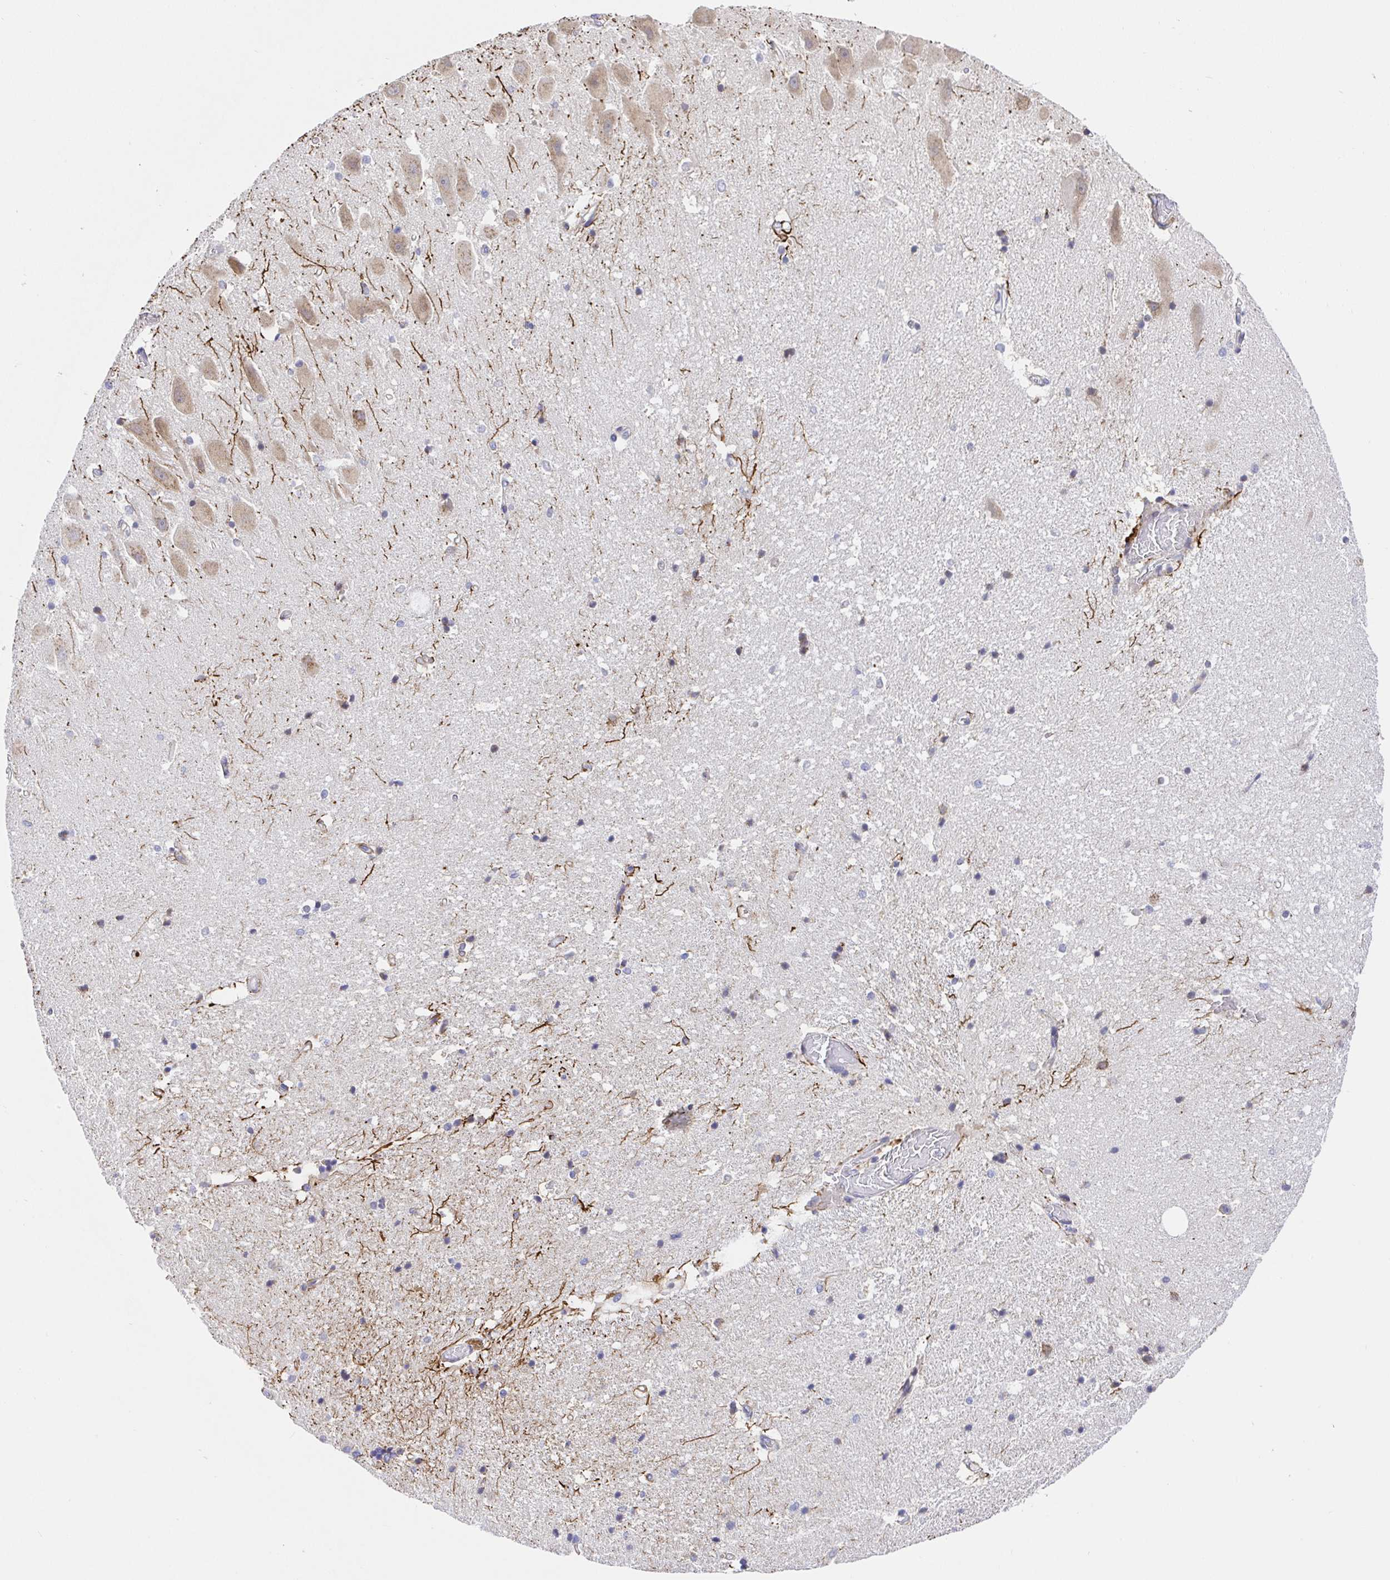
{"staining": {"intensity": "weak", "quantity": "<25%", "location": "cytoplasmic/membranous"}, "tissue": "hippocampus", "cell_type": "Glial cells", "image_type": "normal", "snomed": [{"axis": "morphology", "description": "Normal tissue, NOS"}, {"axis": "topography", "description": "Hippocampus"}], "caption": "Hippocampus stained for a protein using immunohistochemistry (IHC) displays no staining glial cells.", "gene": "GOLGA1", "patient": {"sex": "male", "age": 63}}